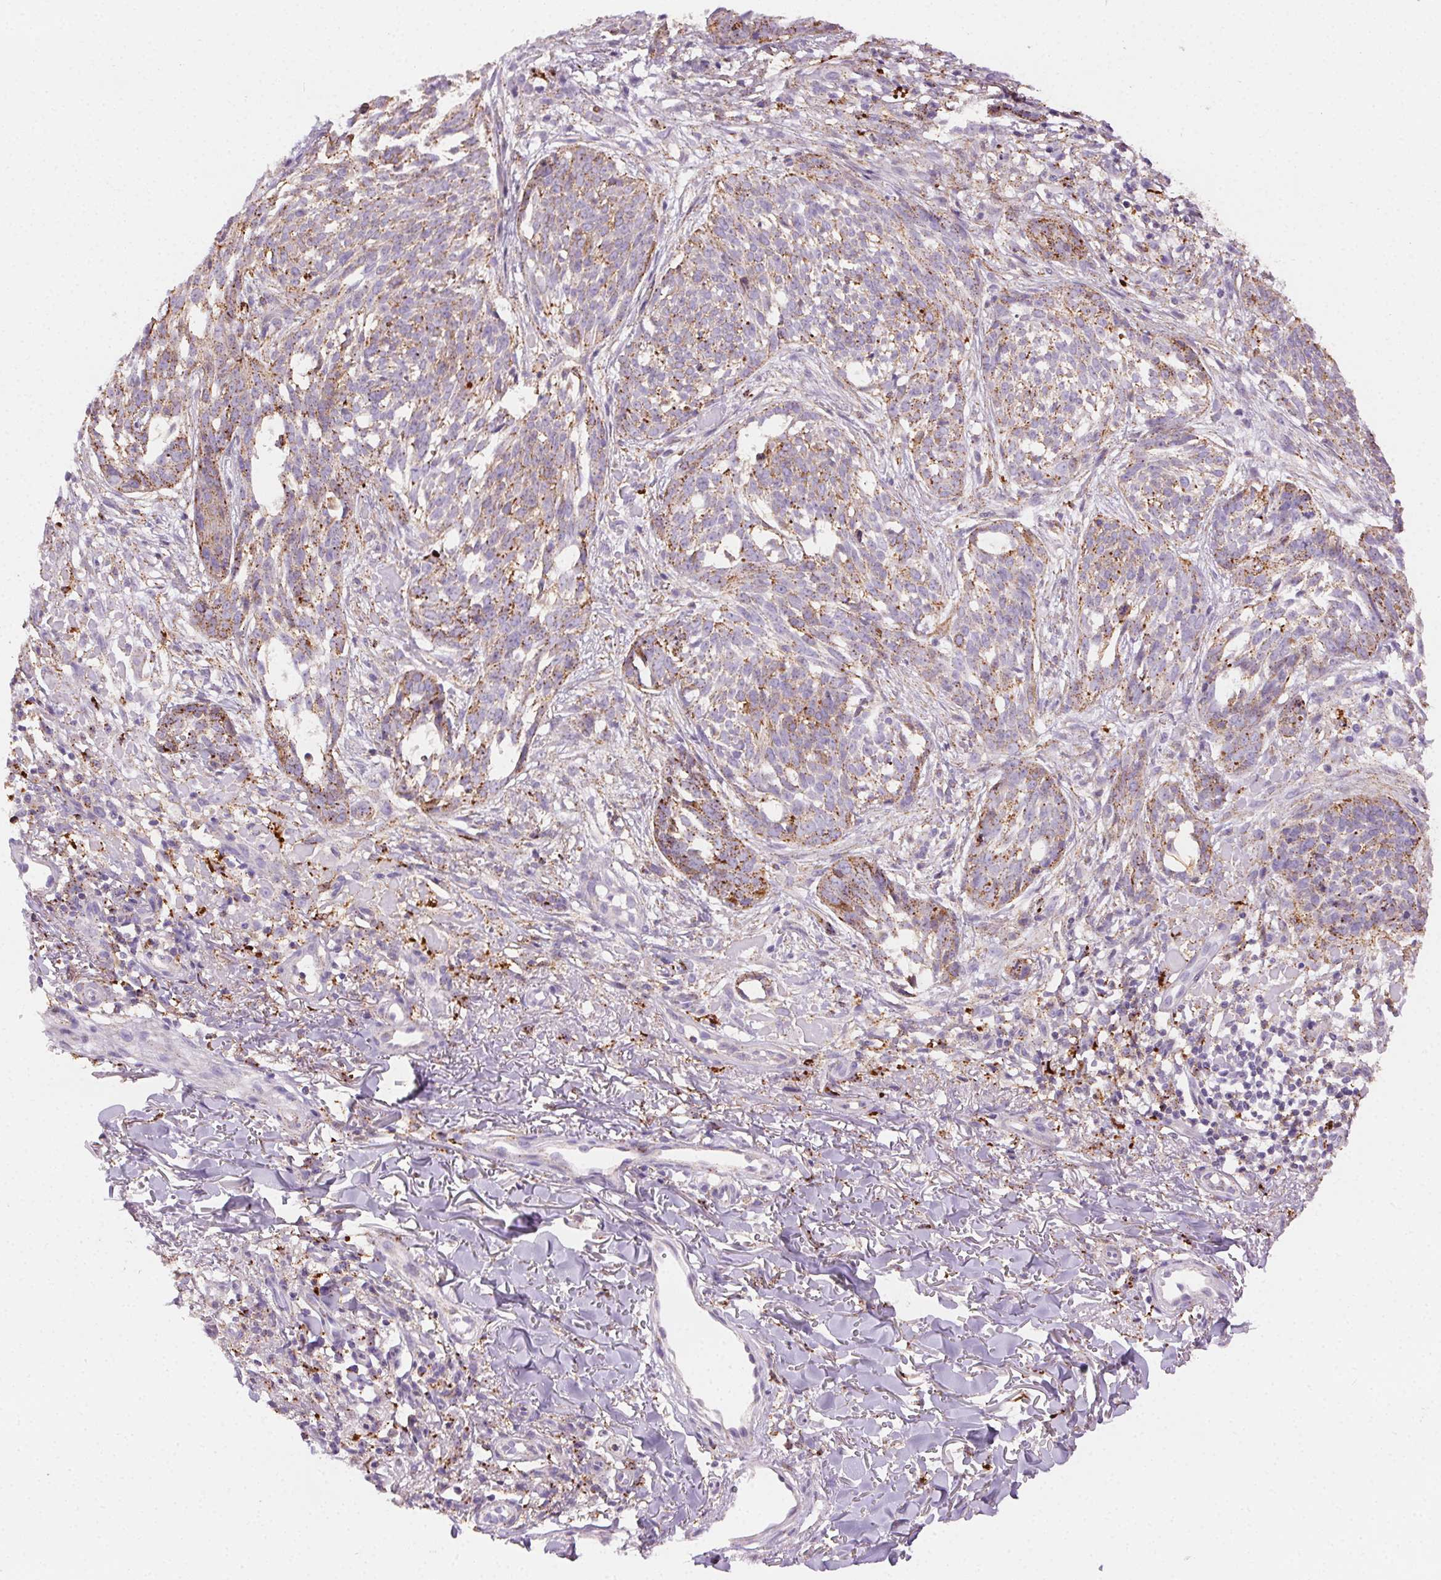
{"staining": {"intensity": "moderate", "quantity": "25%-75%", "location": "cytoplasmic/membranous"}, "tissue": "skin cancer", "cell_type": "Tumor cells", "image_type": "cancer", "snomed": [{"axis": "morphology", "description": "Basal cell carcinoma"}, {"axis": "topography", "description": "Skin"}], "caption": "Immunohistochemical staining of human skin cancer demonstrates moderate cytoplasmic/membranous protein staining in approximately 25%-75% of tumor cells.", "gene": "SCPEP1", "patient": {"sex": "male", "age": 88}}